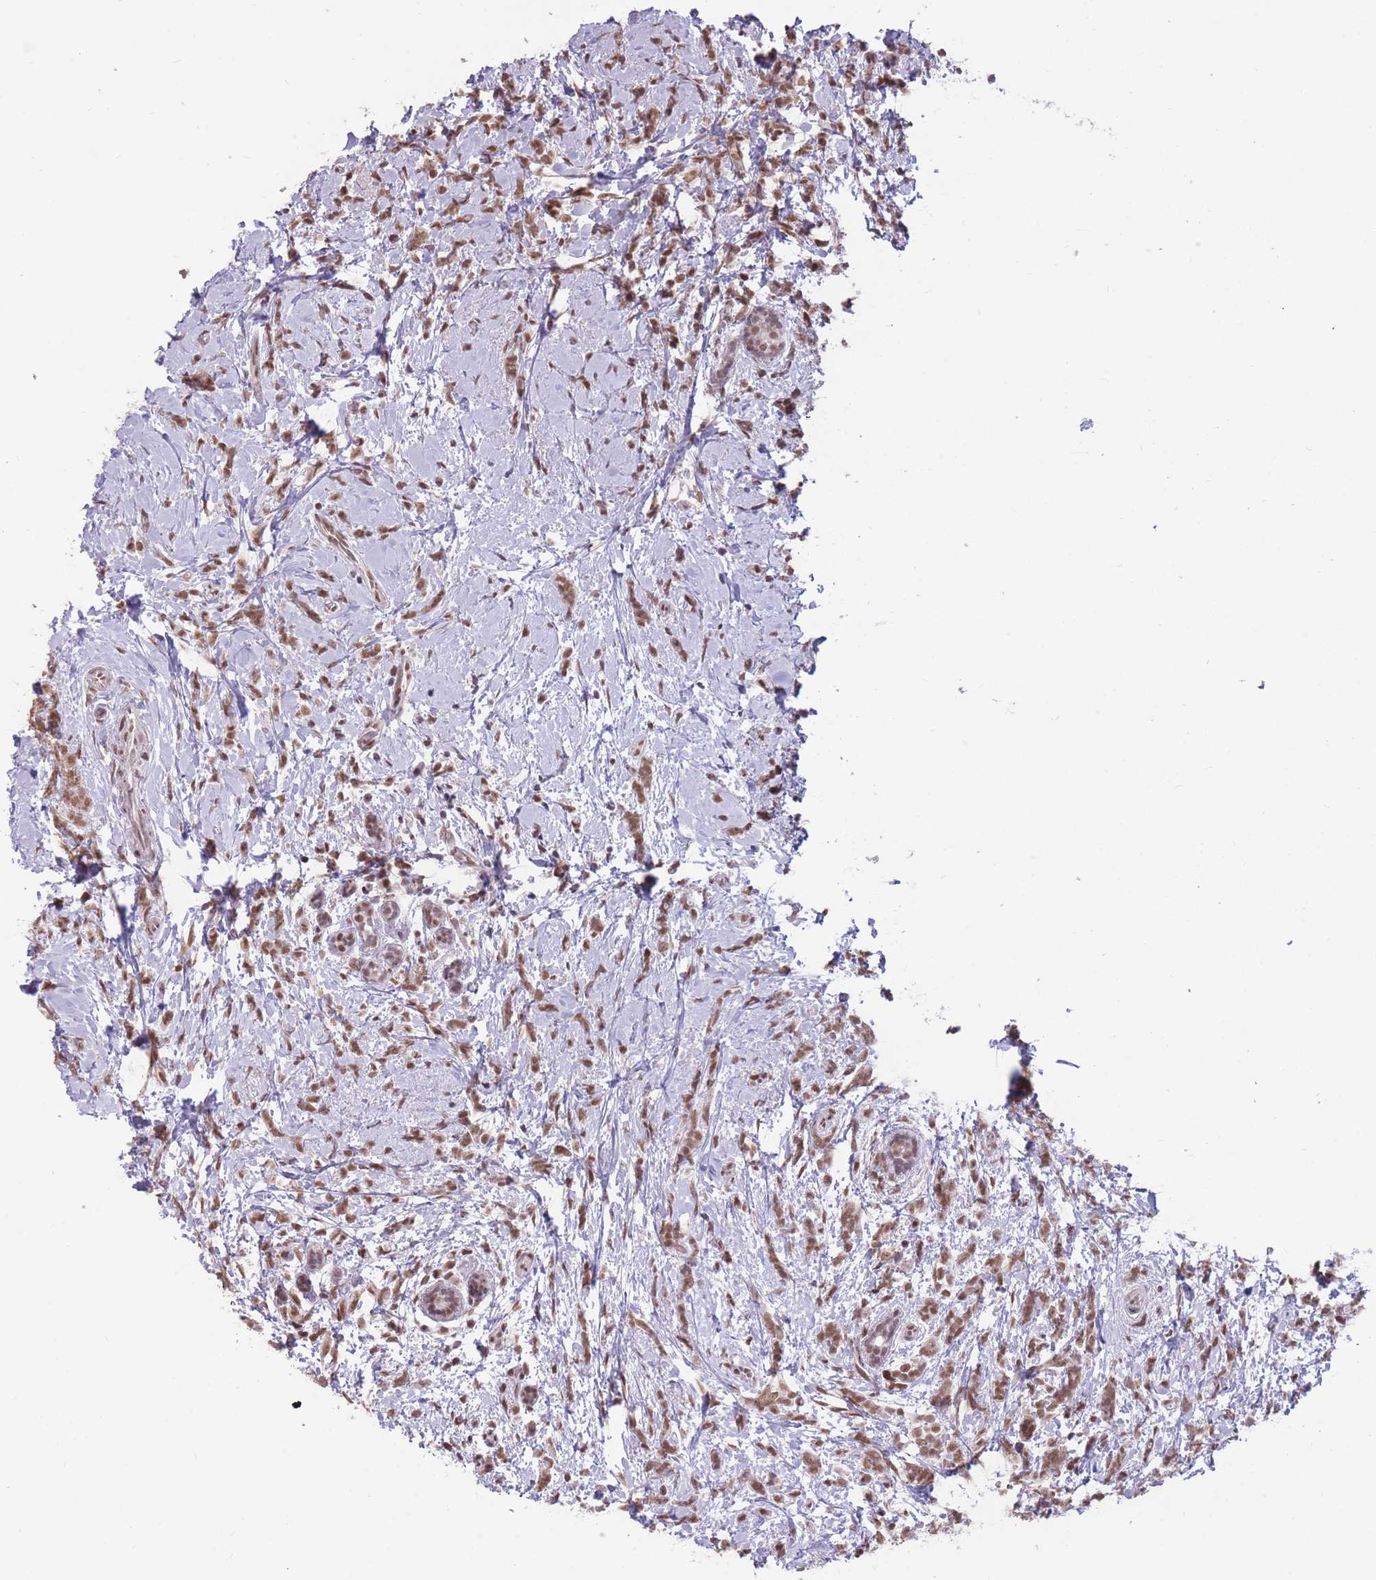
{"staining": {"intensity": "moderate", "quantity": ">75%", "location": "nuclear"}, "tissue": "breast cancer", "cell_type": "Tumor cells", "image_type": "cancer", "snomed": [{"axis": "morphology", "description": "Lobular carcinoma"}, {"axis": "topography", "description": "Breast"}], "caption": "Protein analysis of lobular carcinoma (breast) tissue demonstrates moderate nuclear positivity in about >75% of tumor cells.", "gene": "HNRNPUL1", "patient": {"sex": "female", "age": 58}}